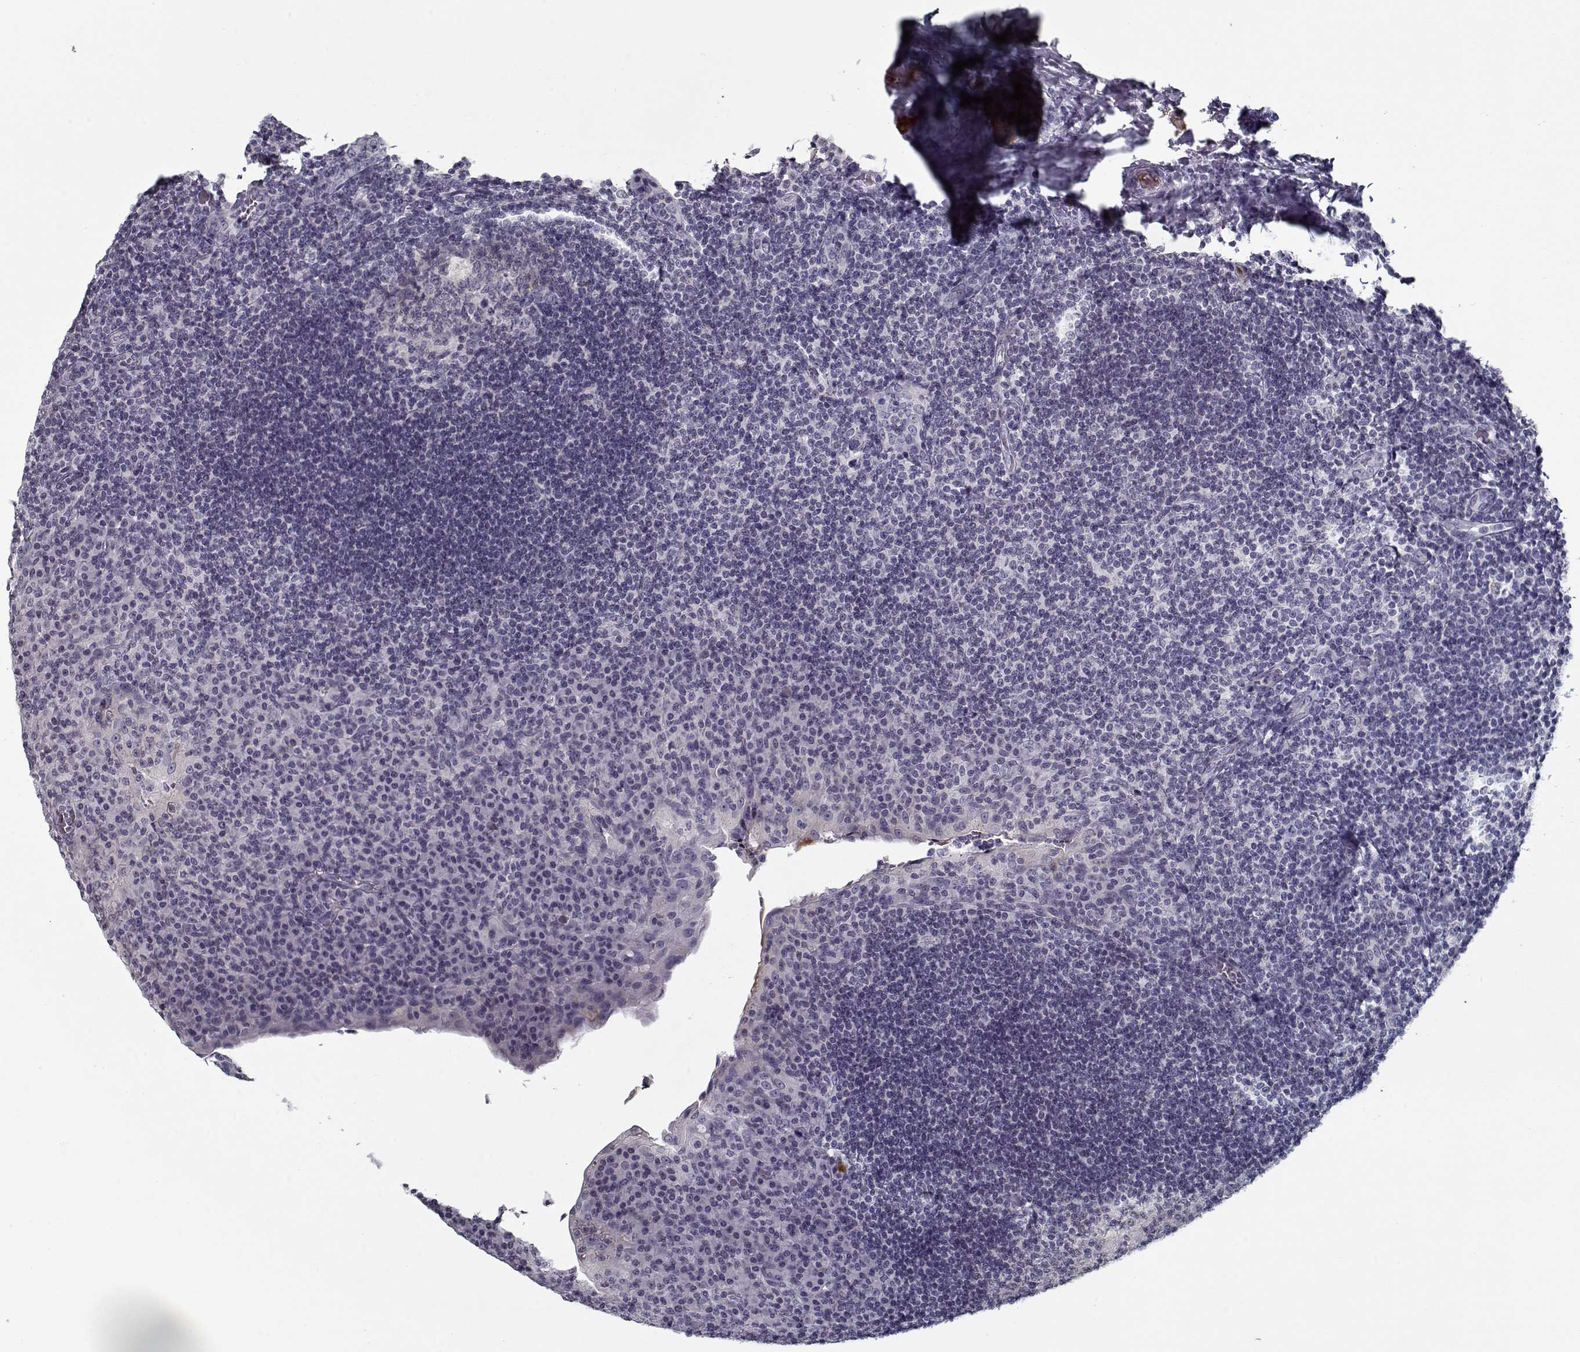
{"staining": {"intensity": "negative", "quantity": "none", "location": "none"}, "tissue": "tonsil", "cell_type": "Germinal center cells", "image_type": "normal", "snomed": [{"axis": "morphology", "description": "Normal tissue, NOS"}, {"axis": "topography", "description": "Tonsil"}], "caption": "An immunohistochemistry micrograph of benign tonsil is shown. There is no staining in germinal center cells of tonsil. (DAB (3,3'-diaminobenzidine) immunohistochemistry with hematoxylin counter stain).", "gene": "DDX25", "patient": {"sex": "male", "age": 17}}